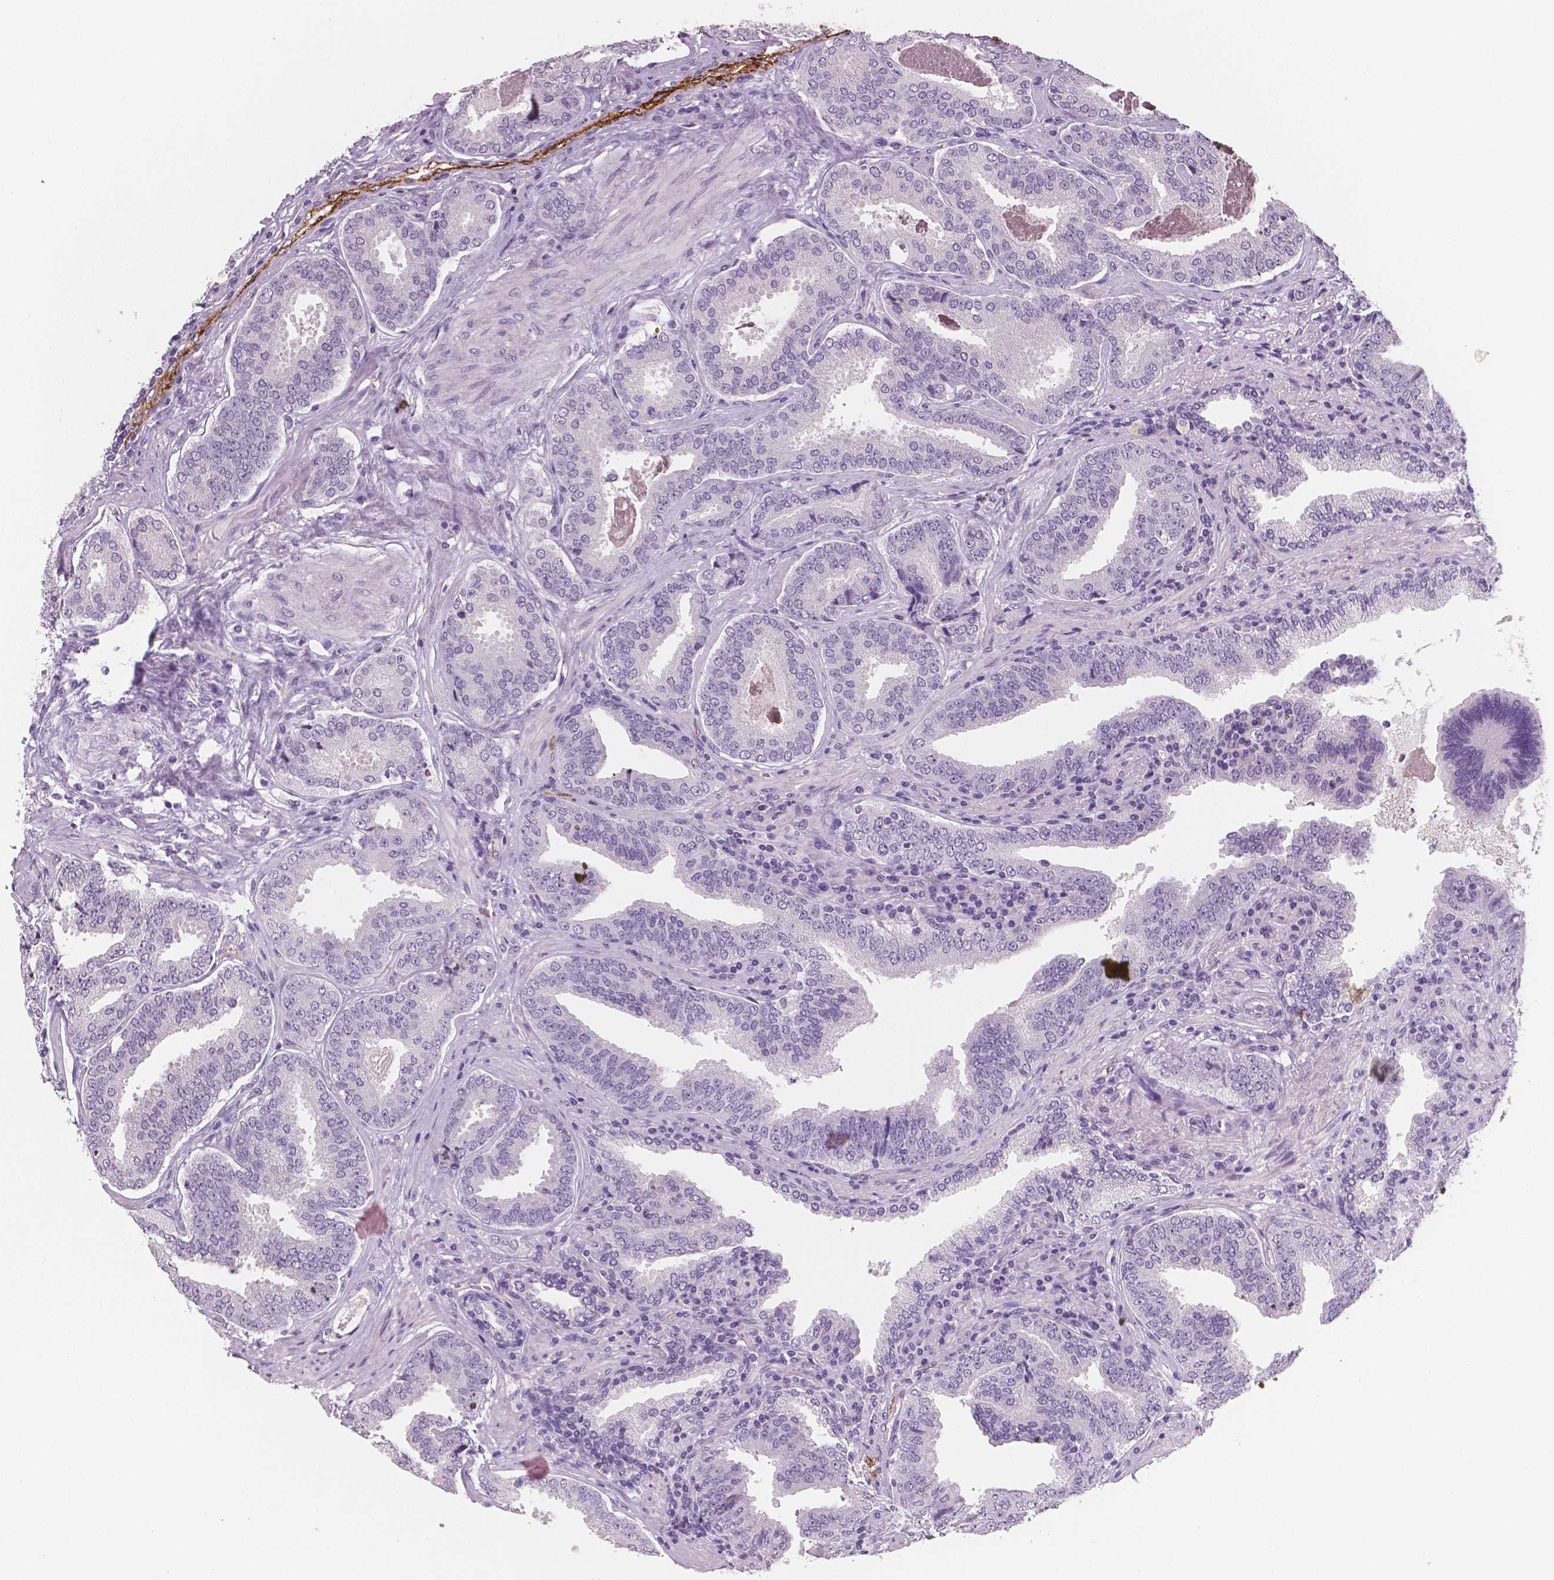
{"staining": {"intensity": "negative", "quantity": "none", "location": "none"}, "tissue": "prostate cancer", "cell_type": "Tumor cells", "image_type": "cancer", "snomed": [{"axis": "morphology", "description": "Adenocarcinoma, NOS"}, {"axis": "topography", "description": "Prostate"}], "caption": "An immunohistochemistry (IHC) micrograph of prostate cancer (adenocarcinoma) is shown. There is no staining in tumor cells of prostate cancer (adenocarcinoma).", "gene": "TSPAN7", "patient": {"sex": "male", "age": 64}}